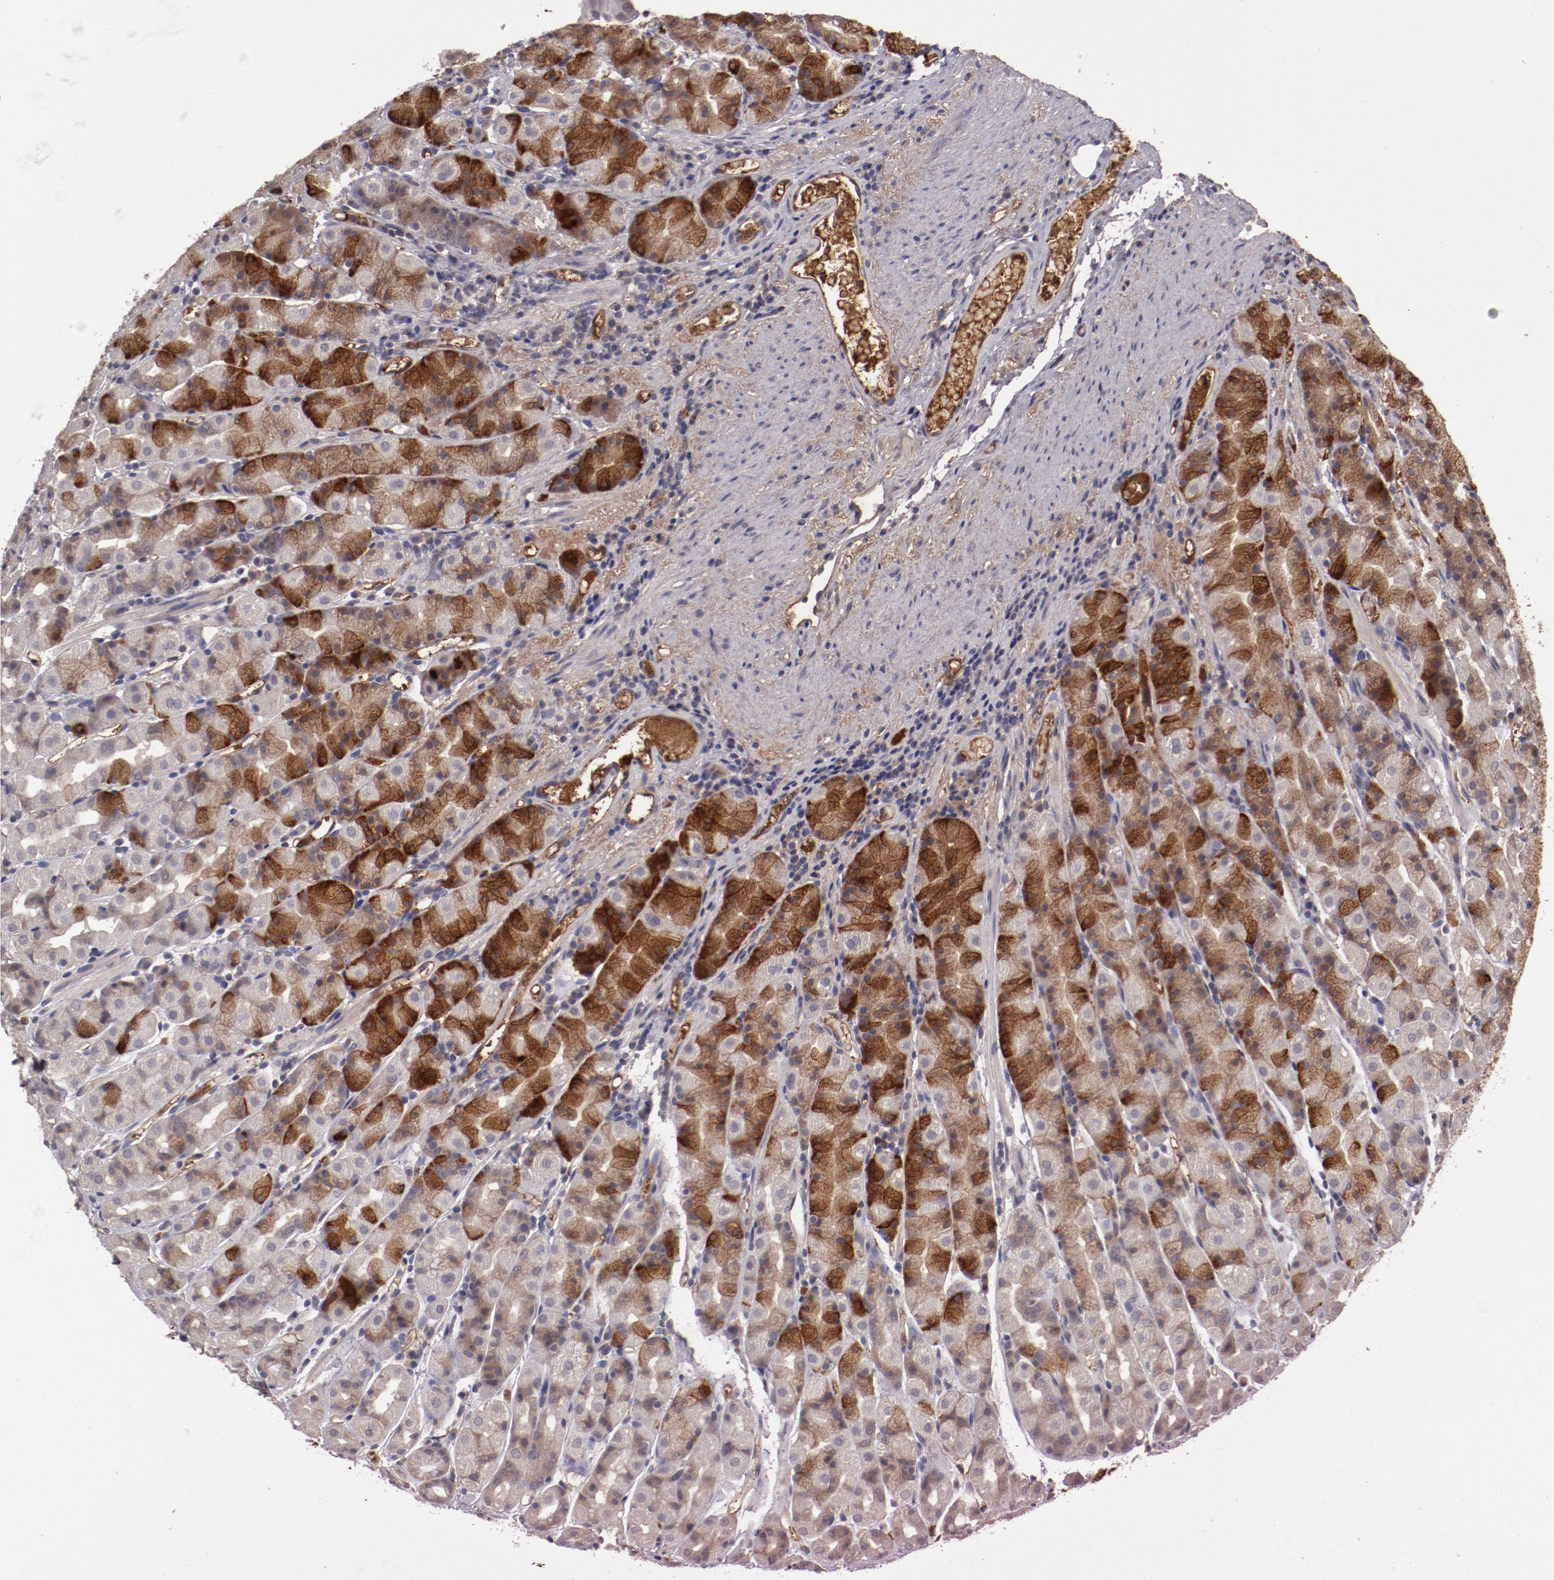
{"staining": {"intensity": "moderate", "quantity": "25%-75%", "location": "cytoplasmic/membranous"}, "tissue": "stomach", "cell_type": "Glandular cells", "image_type": "normal", "snomed": [{"axis": "morphology", "description": "Normal tissue, NOS"}, {"axis": "topography", "description": "Stomach, upper"}], "caption": "Immunohistochemical staining of normal human stomach displays moderate cytoplasmic/membranous protein expression in about 25%-75% of glandular cells.", "gene": "CP", "patient": {"sex": "male", "age": 68}}